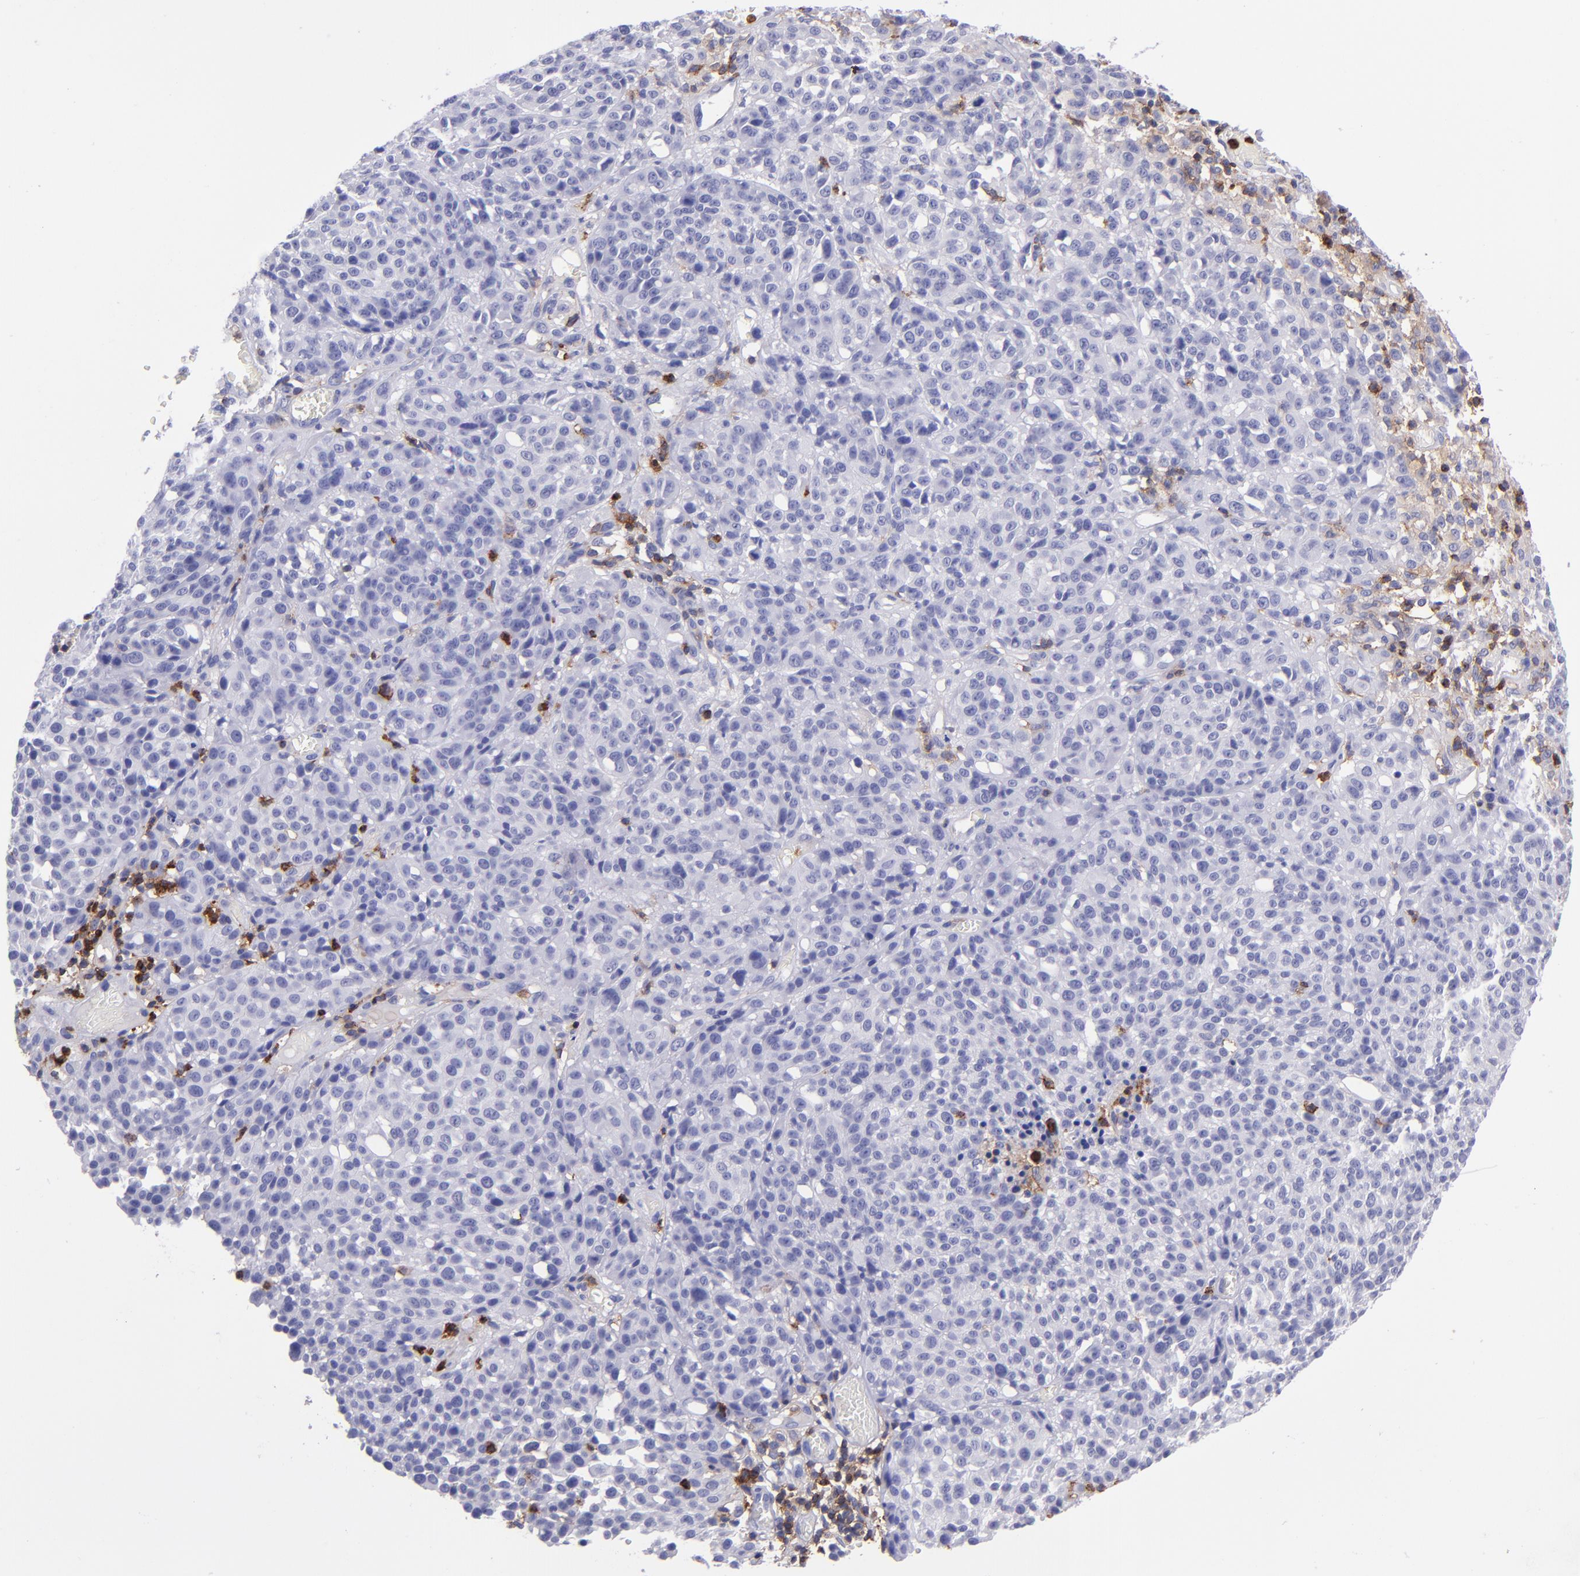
{"staining": {"intensity": "negative", "quantity": "none", "location": "none"}, "tissue": "melanoma", "cell_type": "Tumor cells", "image_type": "cancer", "snomed": [{"axis": "morphology", "description": "Malignant melanoma, NOS"}, {"axis": "topography", "description": "Skin"}], "caption": "There is no significant positivity in tumor cells of malignant melanoma.", "gene": "ICAM3", "patient": {"sex": "female", "age": 49}}